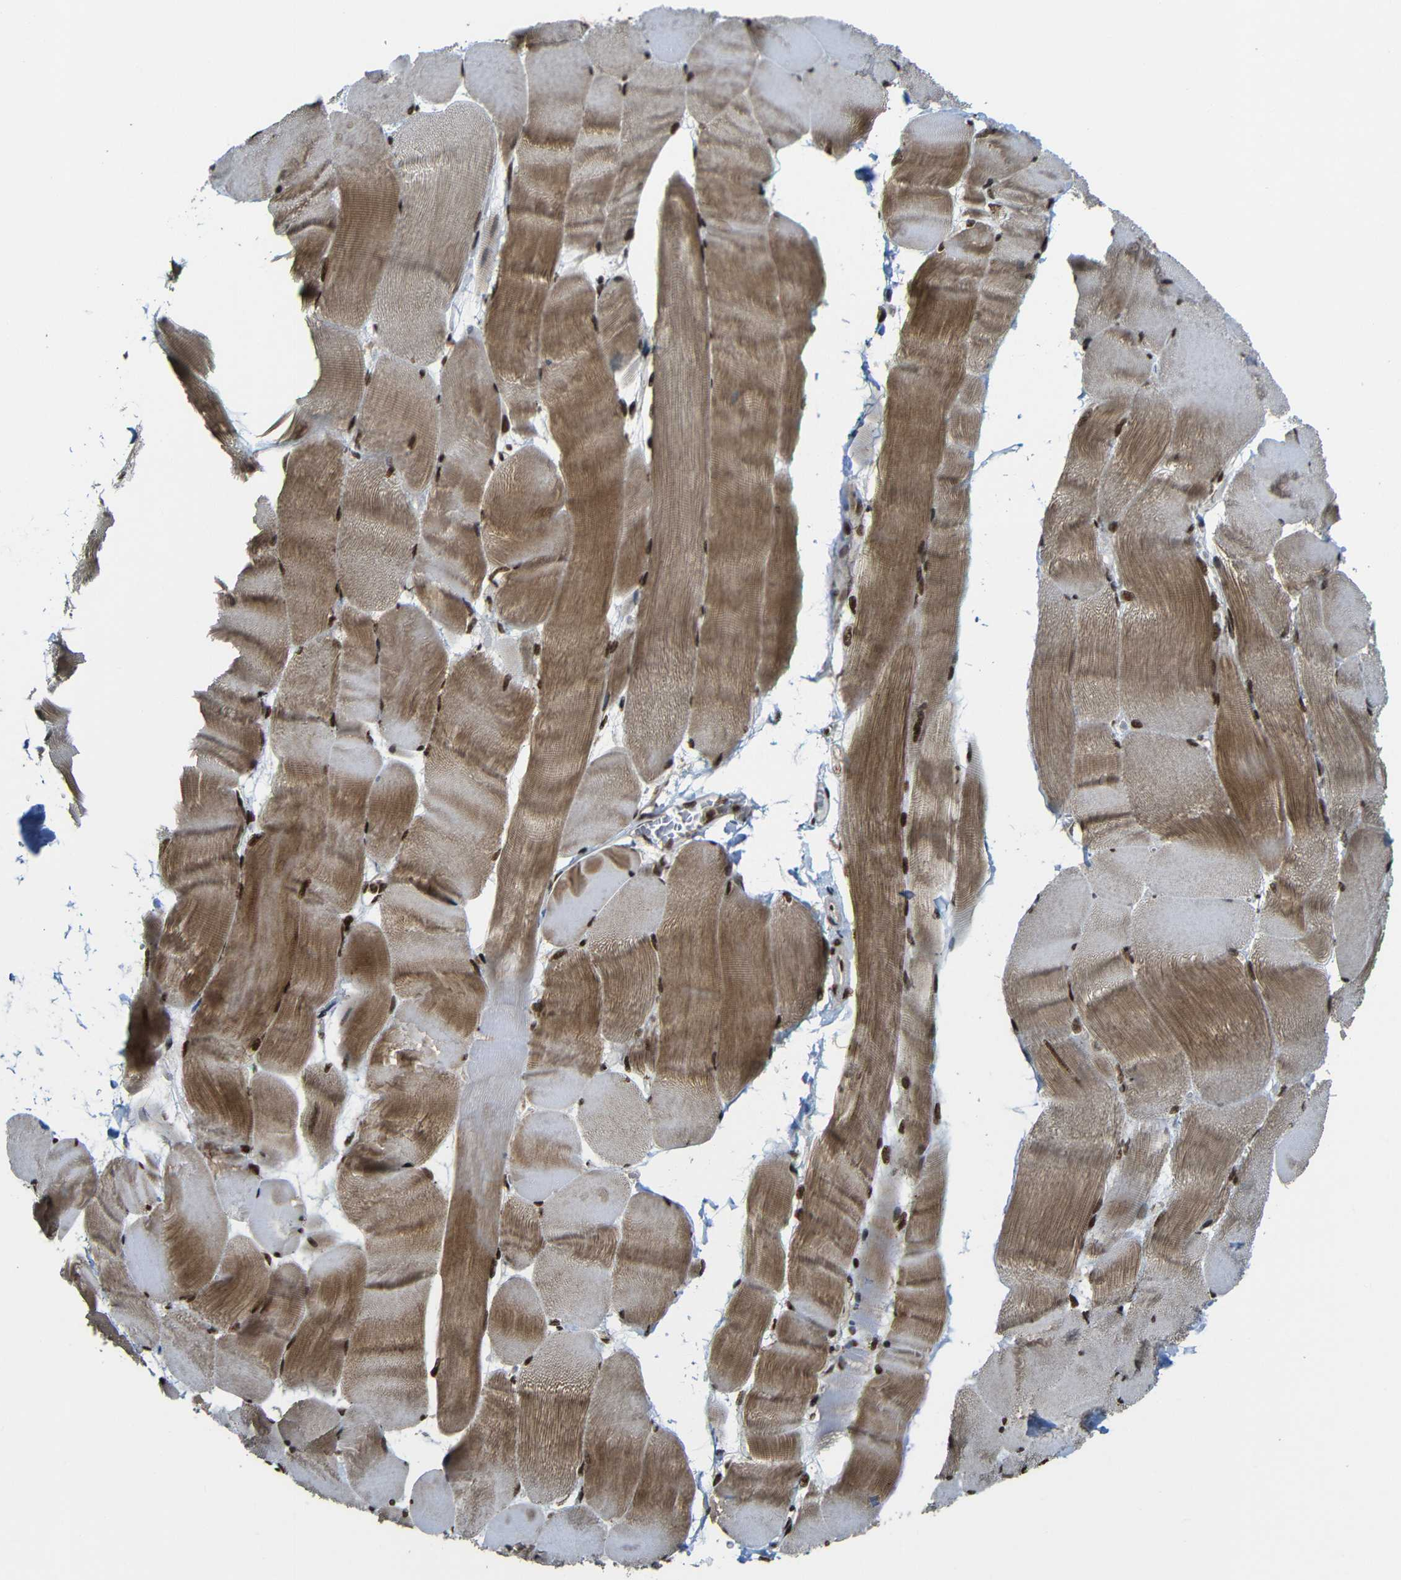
{"staining": {"intensity": "strong", "quantity": ">75%", "location": "cytoplasmic/membranous,nuclear"}, "tissue": "skeletal muscle", "cell_type": "Myocytes", "image_type": "normal", "snomed": [{"axis": "morphology", "description": "Normal tissue, NOS"}, {"axis": "morphology", "description": "Squamous cell carcinoma, NOS"}, {"axis": "topography", "description": "Skeletal muscle"}], "caption": "Protein positivity by immunohistochemistry demonstrates strong cytoplasmic/membranous,nuclear positivity in approximately >75% of myocytes in benign skeletal muscle.", "gene": "TCF7L2", "patient": {"sex": "male", "age": 51}}